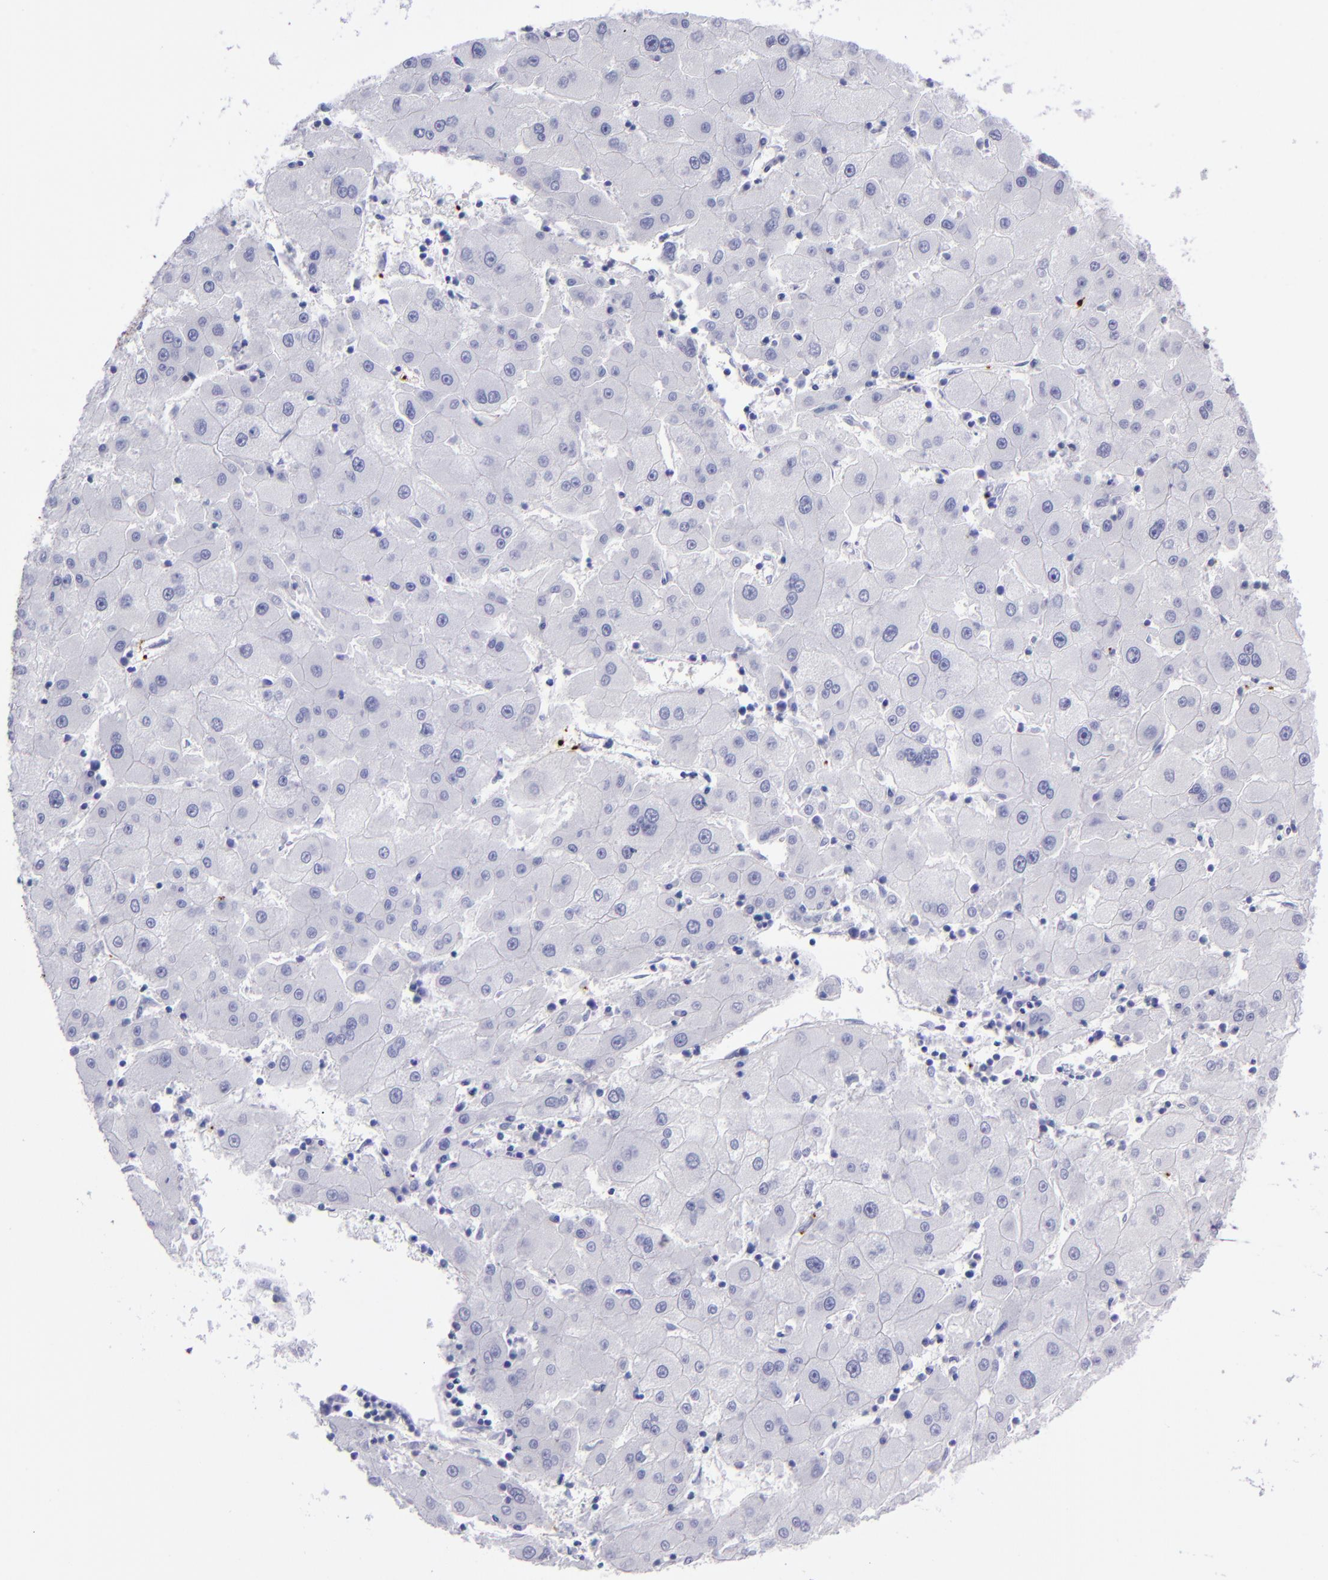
{"staining": {"intensity": "negative", "quantity": "none", "location": "none"}, "tissue": "liver cancer", "cell_type": "Tumor cells", "image_type": "cancer", "snomed": [{"axis": "morphology", "description": "Carcinoma, Hepatocellular, NOS"}, {"axis": "topography", "description": "Liver"}], "caption": "This is an immunohistochemistry (IHC) histopathology image of human hepatocellular carcinoma (liver). There is no expression in tumor cells.", "gene": "EFCAB13", "patient": {"sex": "male", "age": 72}}